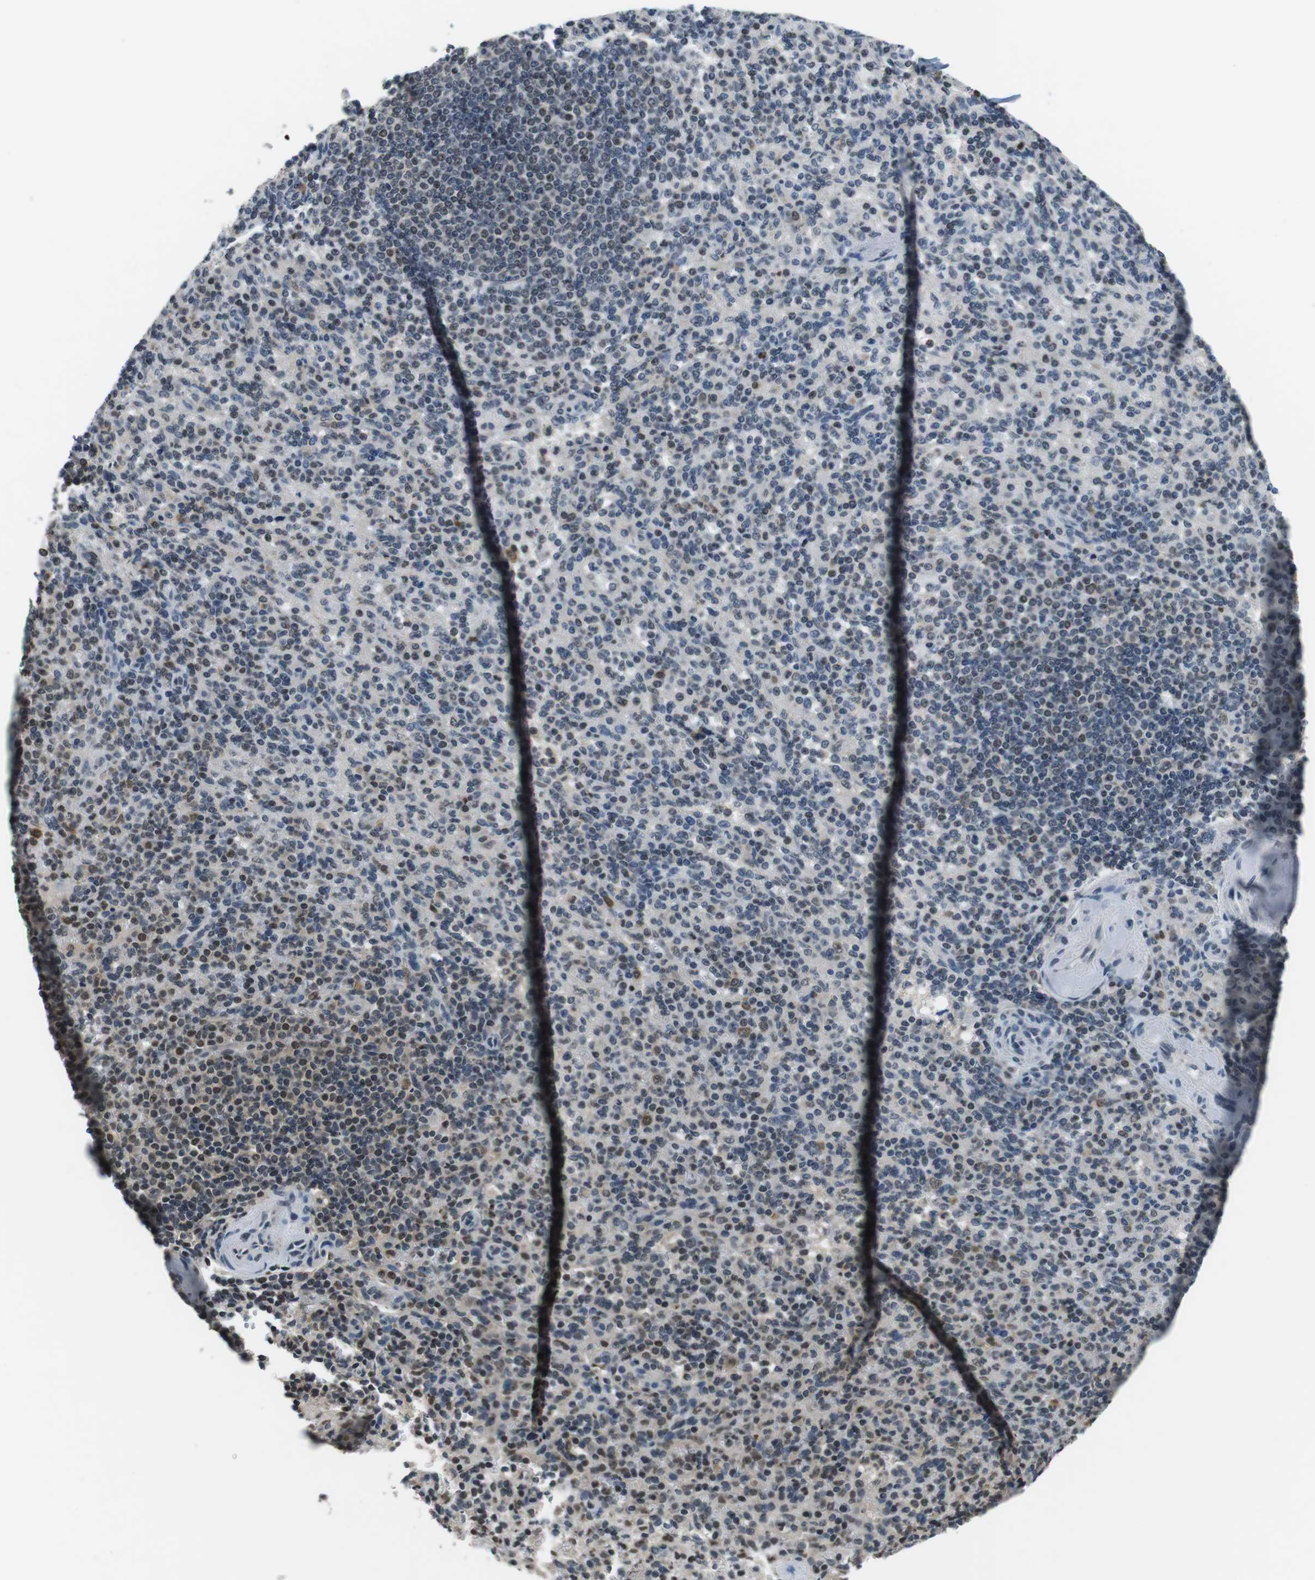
{"staining": {"intensity": "weak", "quantity": "25%-75%", "location": "cytoplasmic/membranous,nuclear"}, "tissue": "spleen", "cell_type": "Cells in red pulp", "image_type": "normal", "snomed": [{"axis": "morphology", "description": "Normal tissue, NOS"}, {"axis": "topography", "description": "Spleen"}], "caption": "Brown immunohistochemical staining in normal spleen exhibits weak cytoplasmic/membranous,nuclear staining in about 25%-75% of cells in red pulp. (Brightfield microscopy of DAB IHC at high magnification).", "gene": "NEK4", "patient": {"sex": "female", "age": 74}}